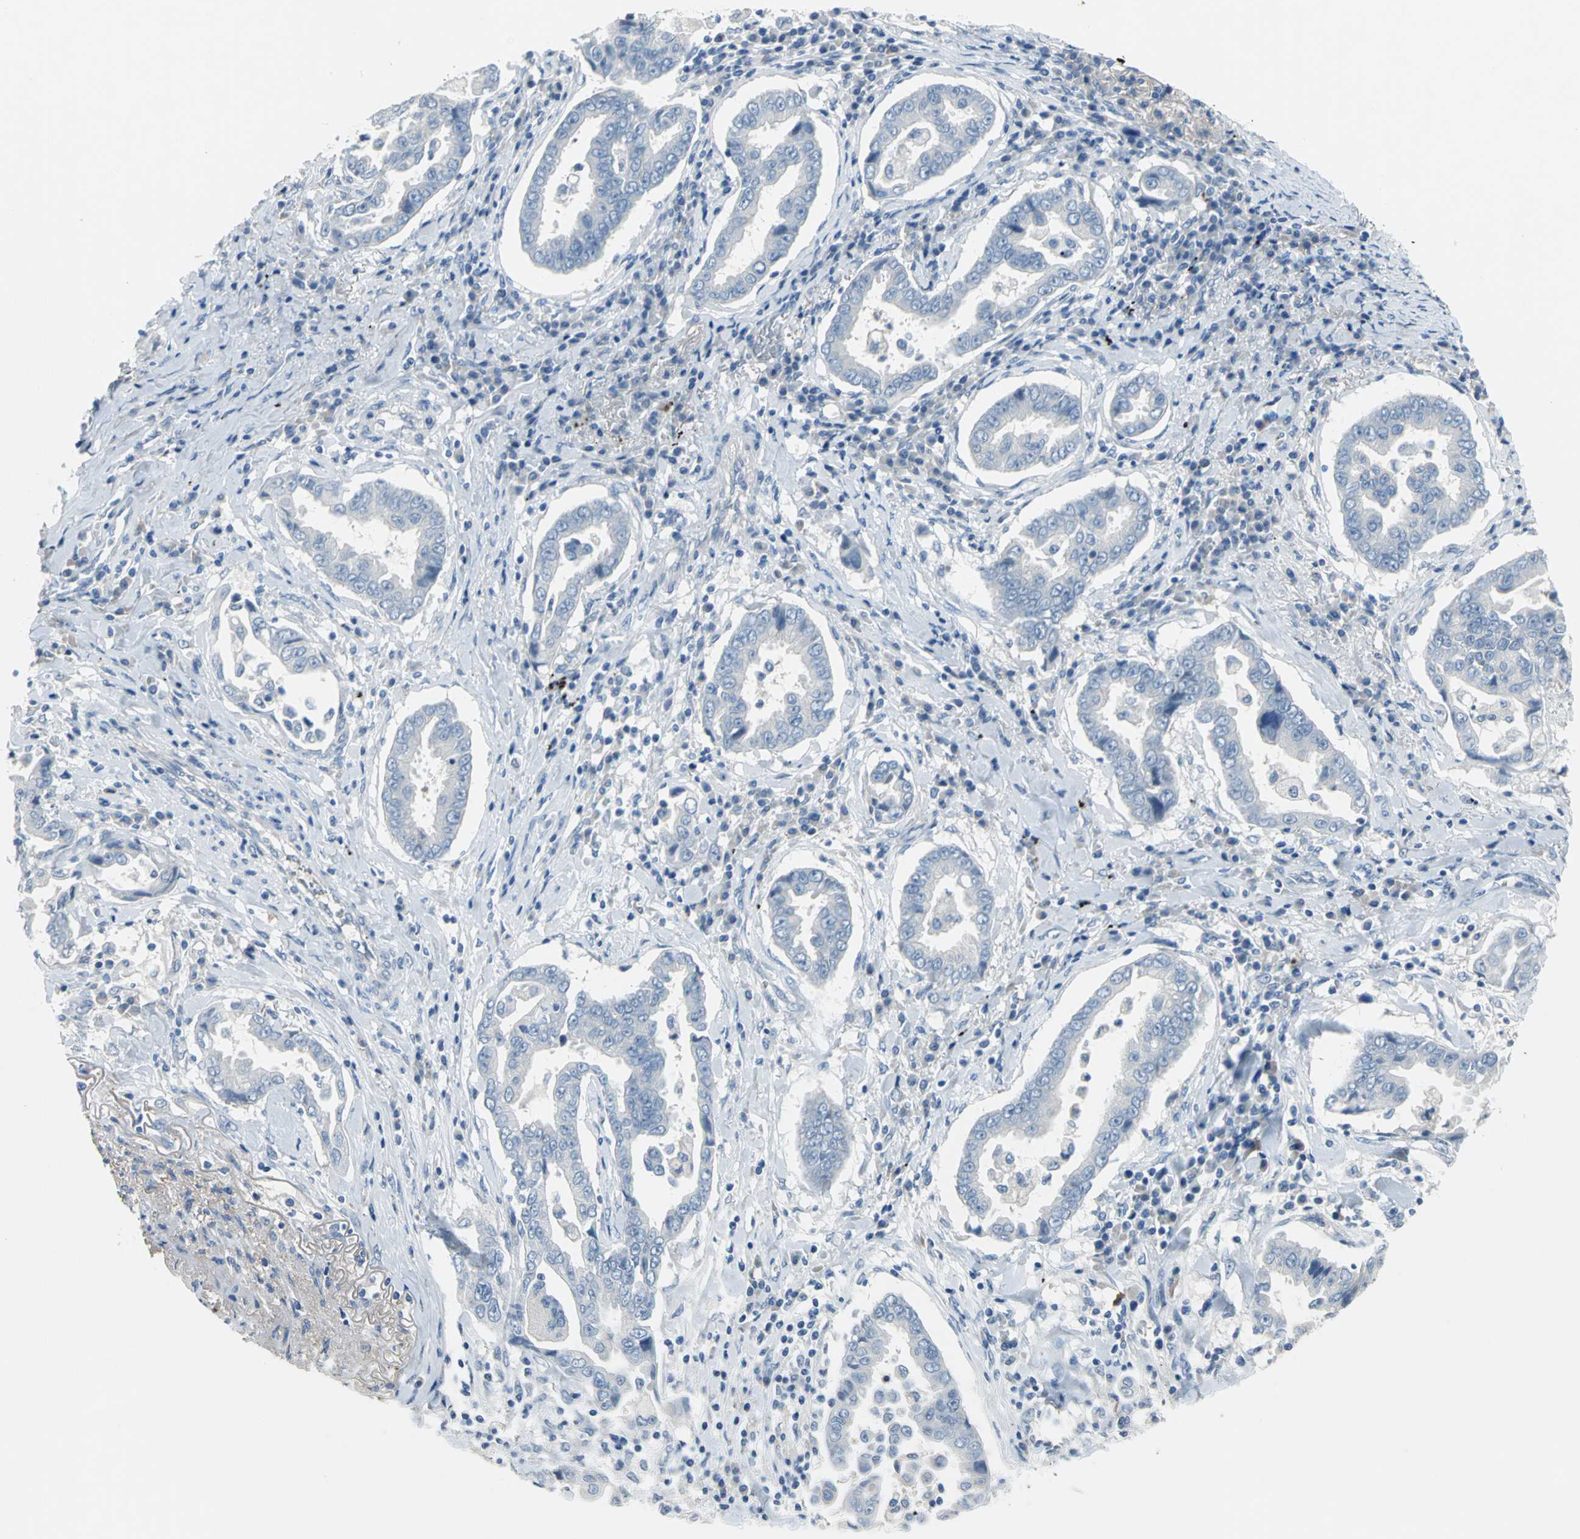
{"staining": {"intensity": "negative", "quantity": "none", "location": "none"}, "tissue": "lung cancer", "cell_type": "Tumor cells", "image_type": "cancer", "snomed": [{"axis": "morphology", "description": "Normal tissue, NOS"}, {"axis": "morphology", "description": "Inflammation, NOS"}, {"axis": "morphology", "description": "Adenocarcinoma, NOS"}, {"axis": "topography", "description": "Lung"}], "caption": "Tumor cells show no significant staining in lung cancer (adenocarcinoma).", "gene": "PTGDS", "patient": {"sex": "female", "age": 64}}